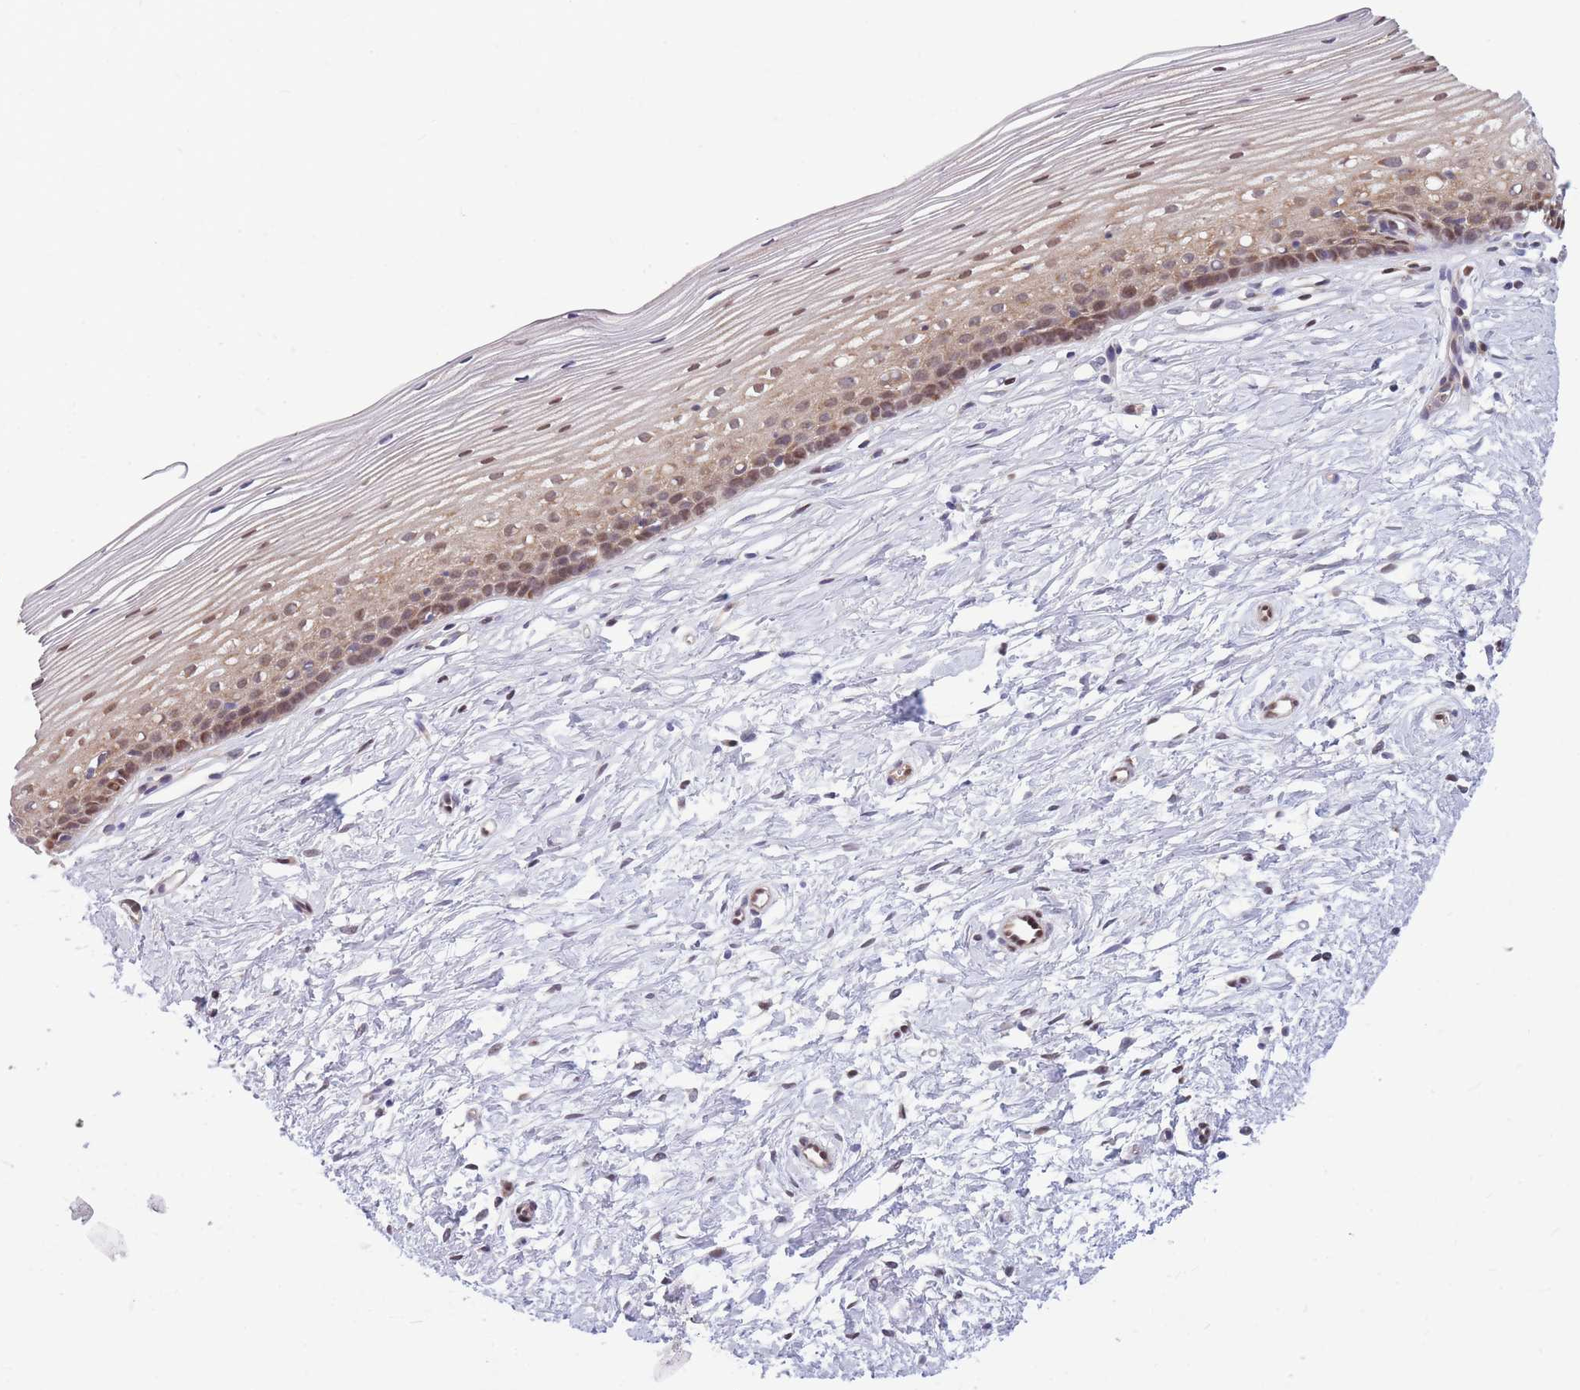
{"staining": {"intensity": "strong", "quantity": ">75%", "location": "cytoplasmic/membranous,nuclear"}, "tissue": "cervix", "cell_type": "Glandular cells", "image_type": "normal", "snomed": [{"axis": "morphology", "description": "Normal tissue, NOS"}, {"axis": "topography", "description": "Cervix"}], "caption": "Cervix stained with IHC exhibits strong cytoplasmic/membranous,nuclear expression in approximately >75% of glandular cells.", "gene": "CRACD", "patient": {"sex": "female", "age": 40}}